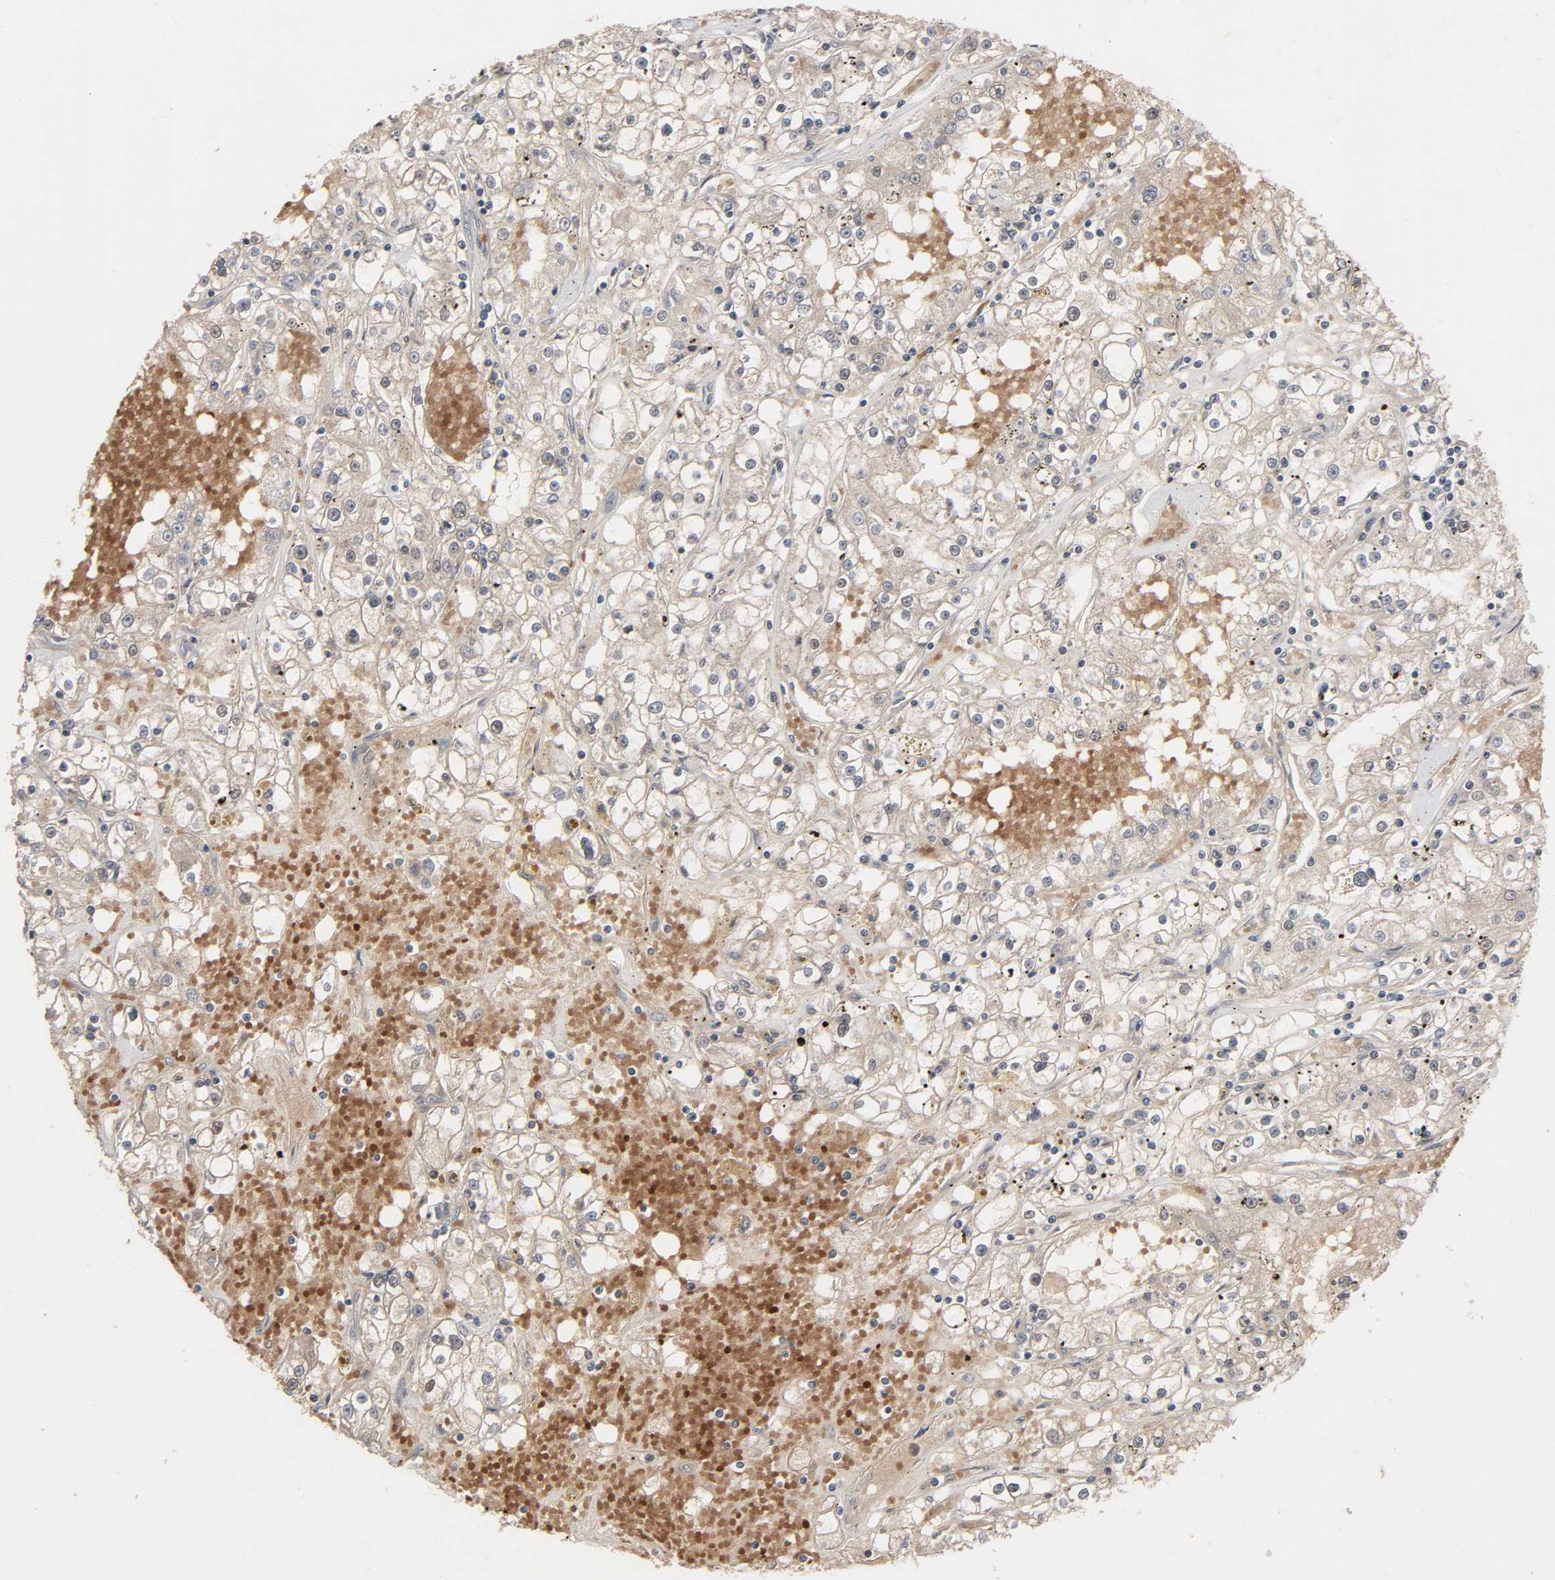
{"staining": {"intensity": "negative", "quantity": "none", "location": "none"}, "tissue": "renal cancer", "cell_type": "Tumor cells", "image_type": "cancer", "snomed": [{"axis": "morphology", "description": "Adenocarcinoma, NOS"}, {"axis": "topography", "description": "Kidney"}], "caption": "Adenocarcinoma (renal) was stained to show a protein in brown. There is no significant positivity in tumor cells.", "gene": "ZNF222", "patient": {"sex": "male", "age": 56}}